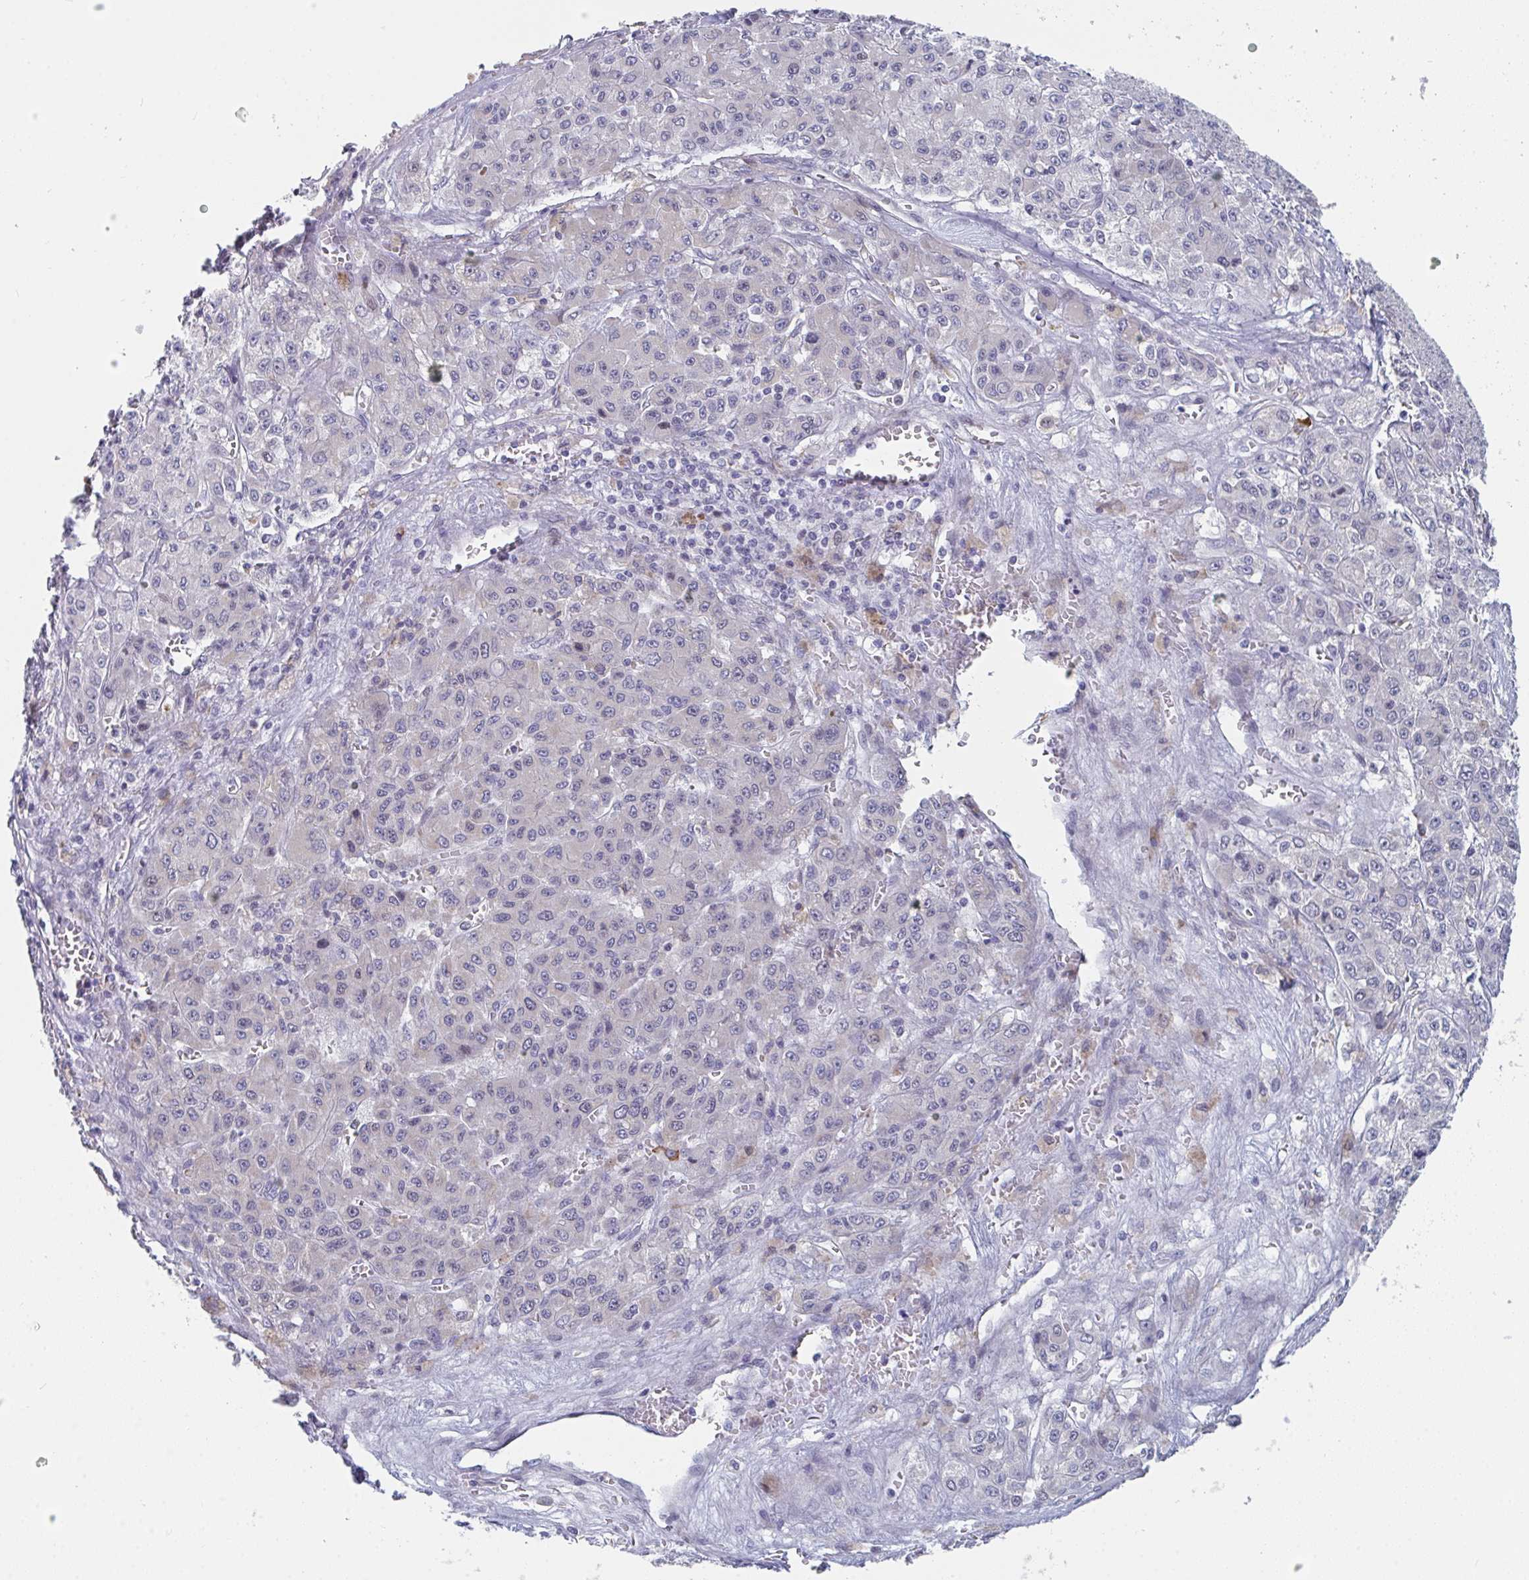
{"staining": {"intensity": "negative", "quantity": "none", "location": "none"}, "tissue": "liver cancer", "cell_type": "Tumor cells", "image_type": "cancer", "snomed": [{"axis": "morphology", "description": "Carcinoma, Hepatocellular, NOS"}, {"axis": "topography", "description": "Liver"}], "caption": "Tumor cells show no significant protein staining in hepatocellular carcinoma (liver).", "gene": "CENPT", "patient": {"sex": "male", "age": 70}}